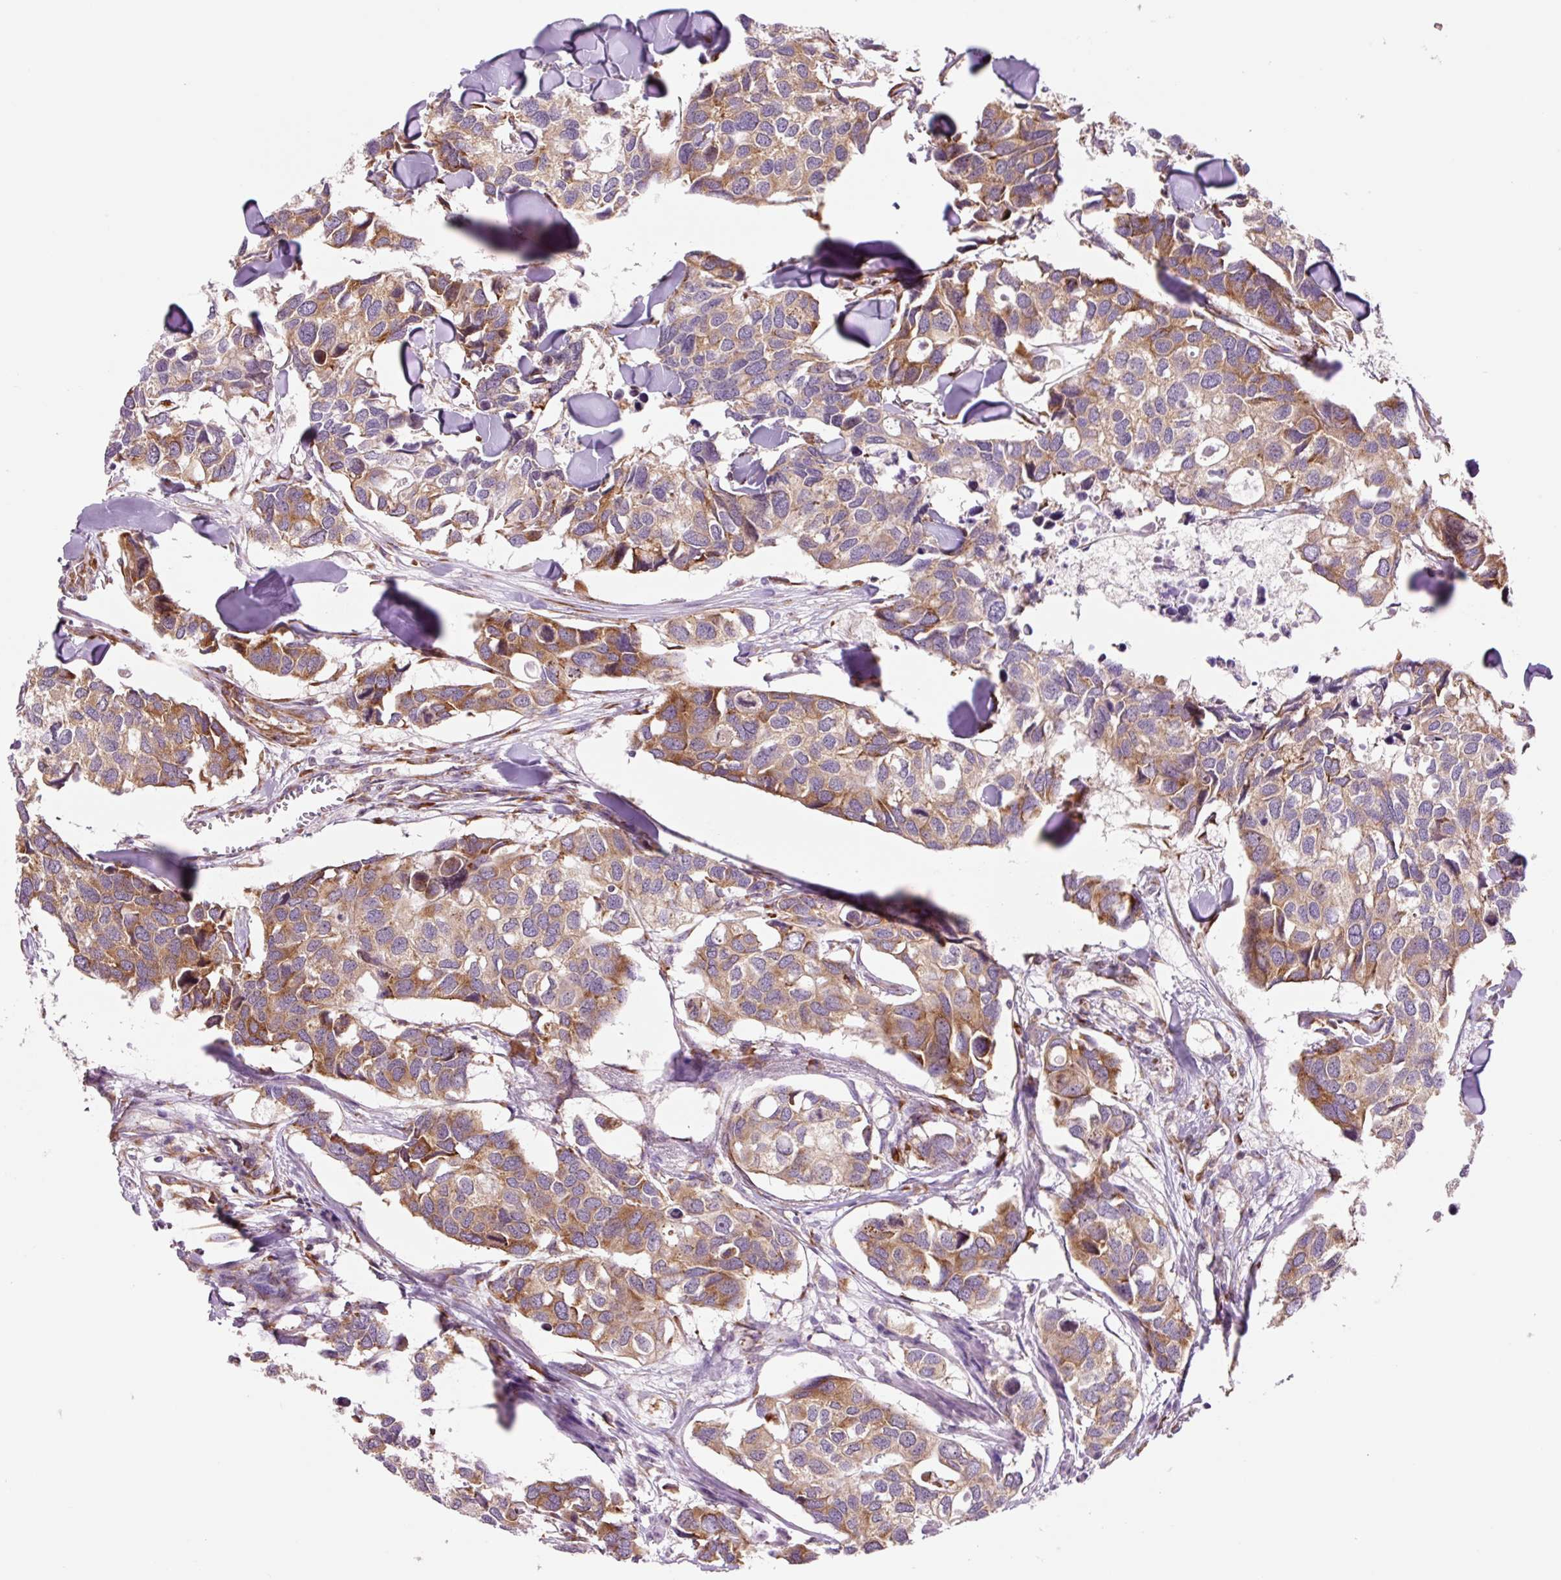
{"staining": {"intensity": "moderate", "quantity": ">75%", "location": "cytoplasmic/membranous"}, "tissue": "breast cancer", "cell_type": "Tumor cells", "image_type": "cancer", "snomed": [{"axis": "morphology", "description": "Duct carcinoma"}, {"axis": "topography", "description": "Breast"}], "caption": "Infiltrating ductal carcinoma (breast) stained with a brown dye demonstrates moderate cytoplasmic/membranous positive staining in approximately >75% of tumor cells.", "gene": "RPL41", "patient": {"sex": "female", "age": 83}}